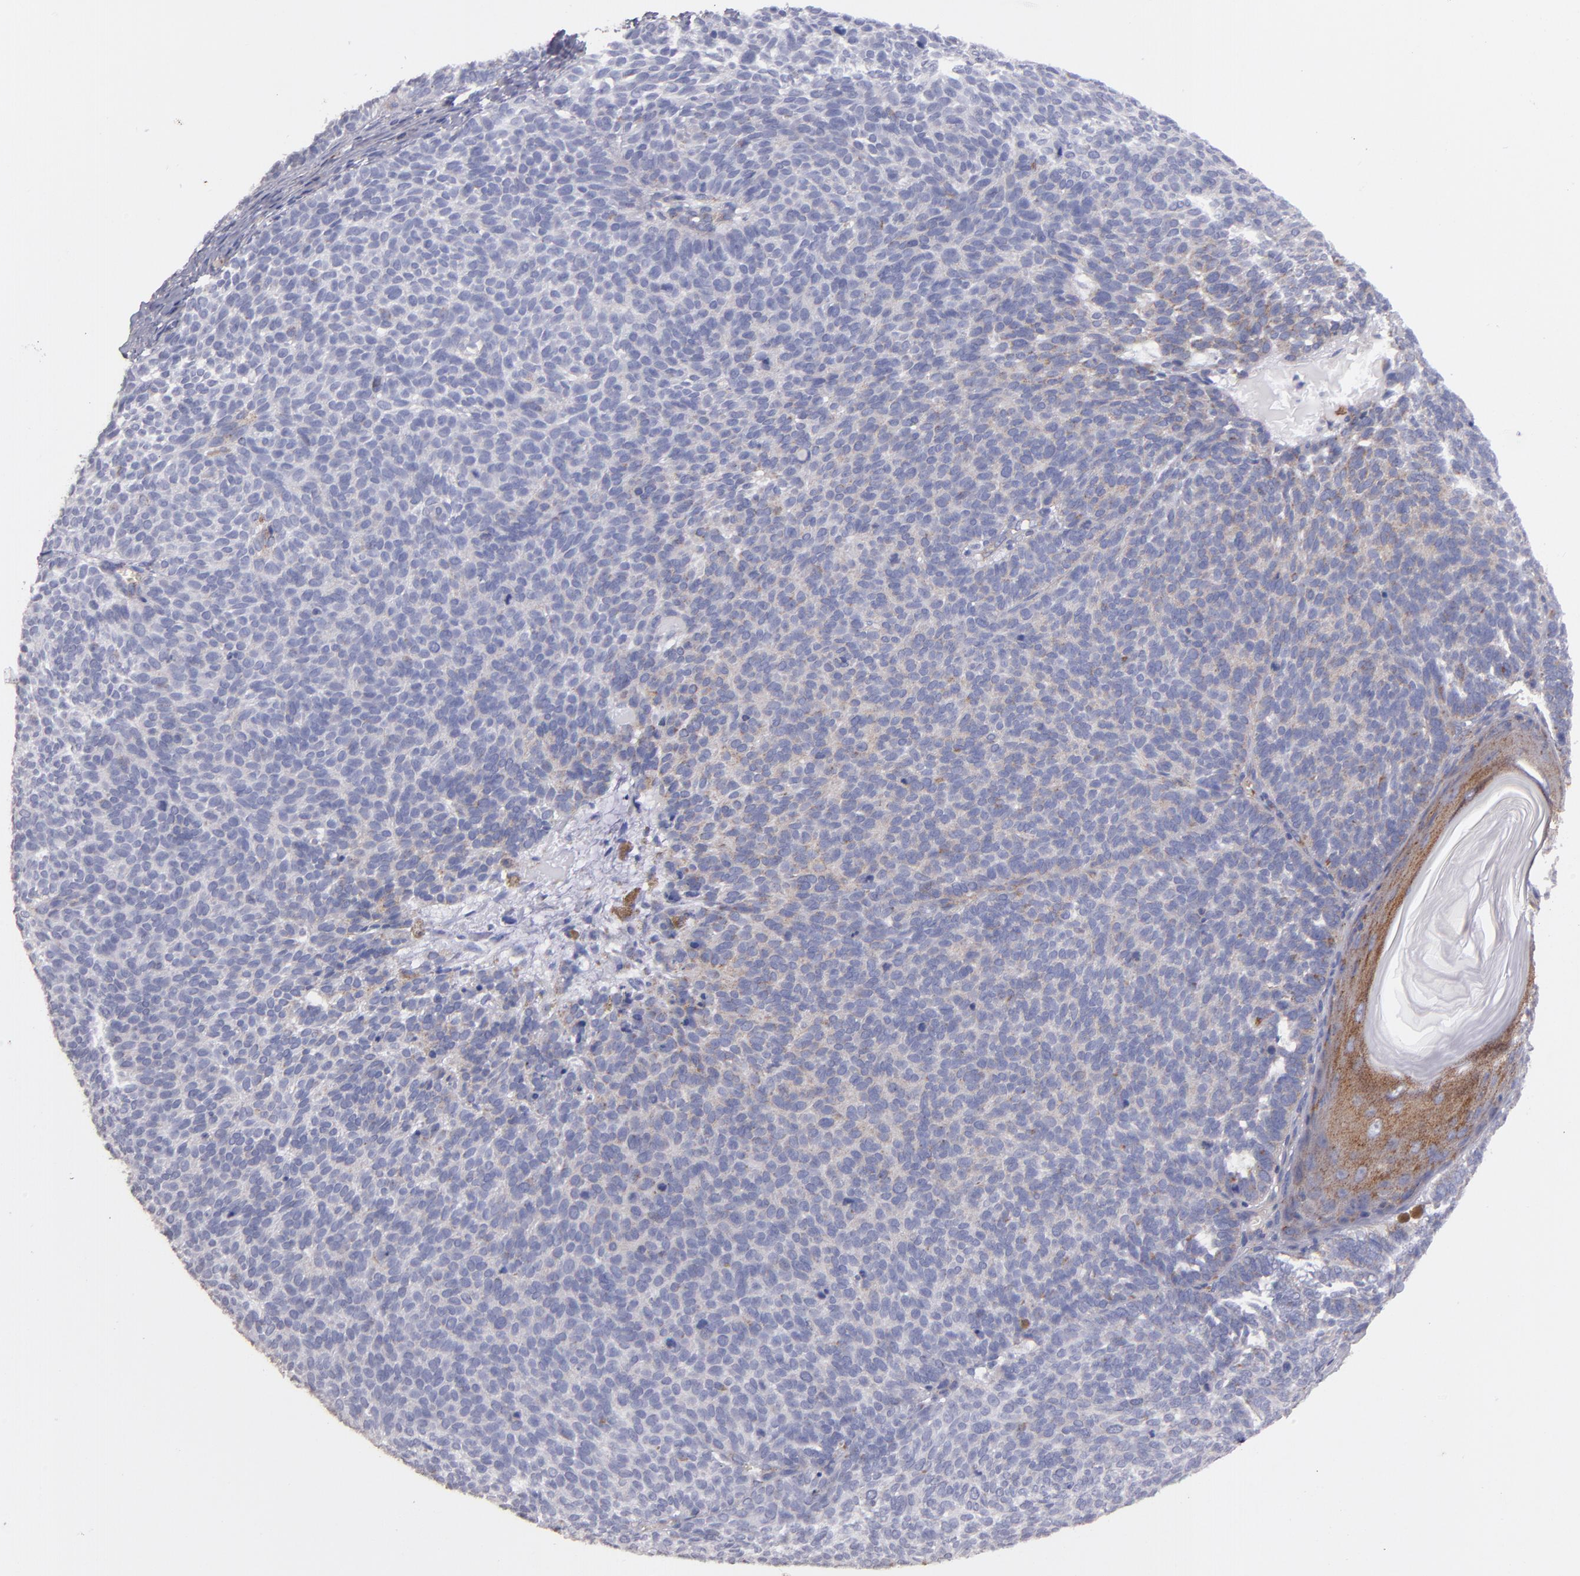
{"staining": {"intensity": "negative", "quantity": "none", "location": "none"}, "tissue": "skin cancer", "cell_type": "Tumor cells", "image_type": "cancer", "snomed": [{"axis": "morphology", "description": "Basal cell carcinoma"}, {"axis": "topography", "description": "Skin"}], "caption": "Skin basal cell carcinoma stained for a protein using IHC displays no positivity tumor cells.", "gene": "CLTA", "patient": {"sex": "male", "age": 63}}